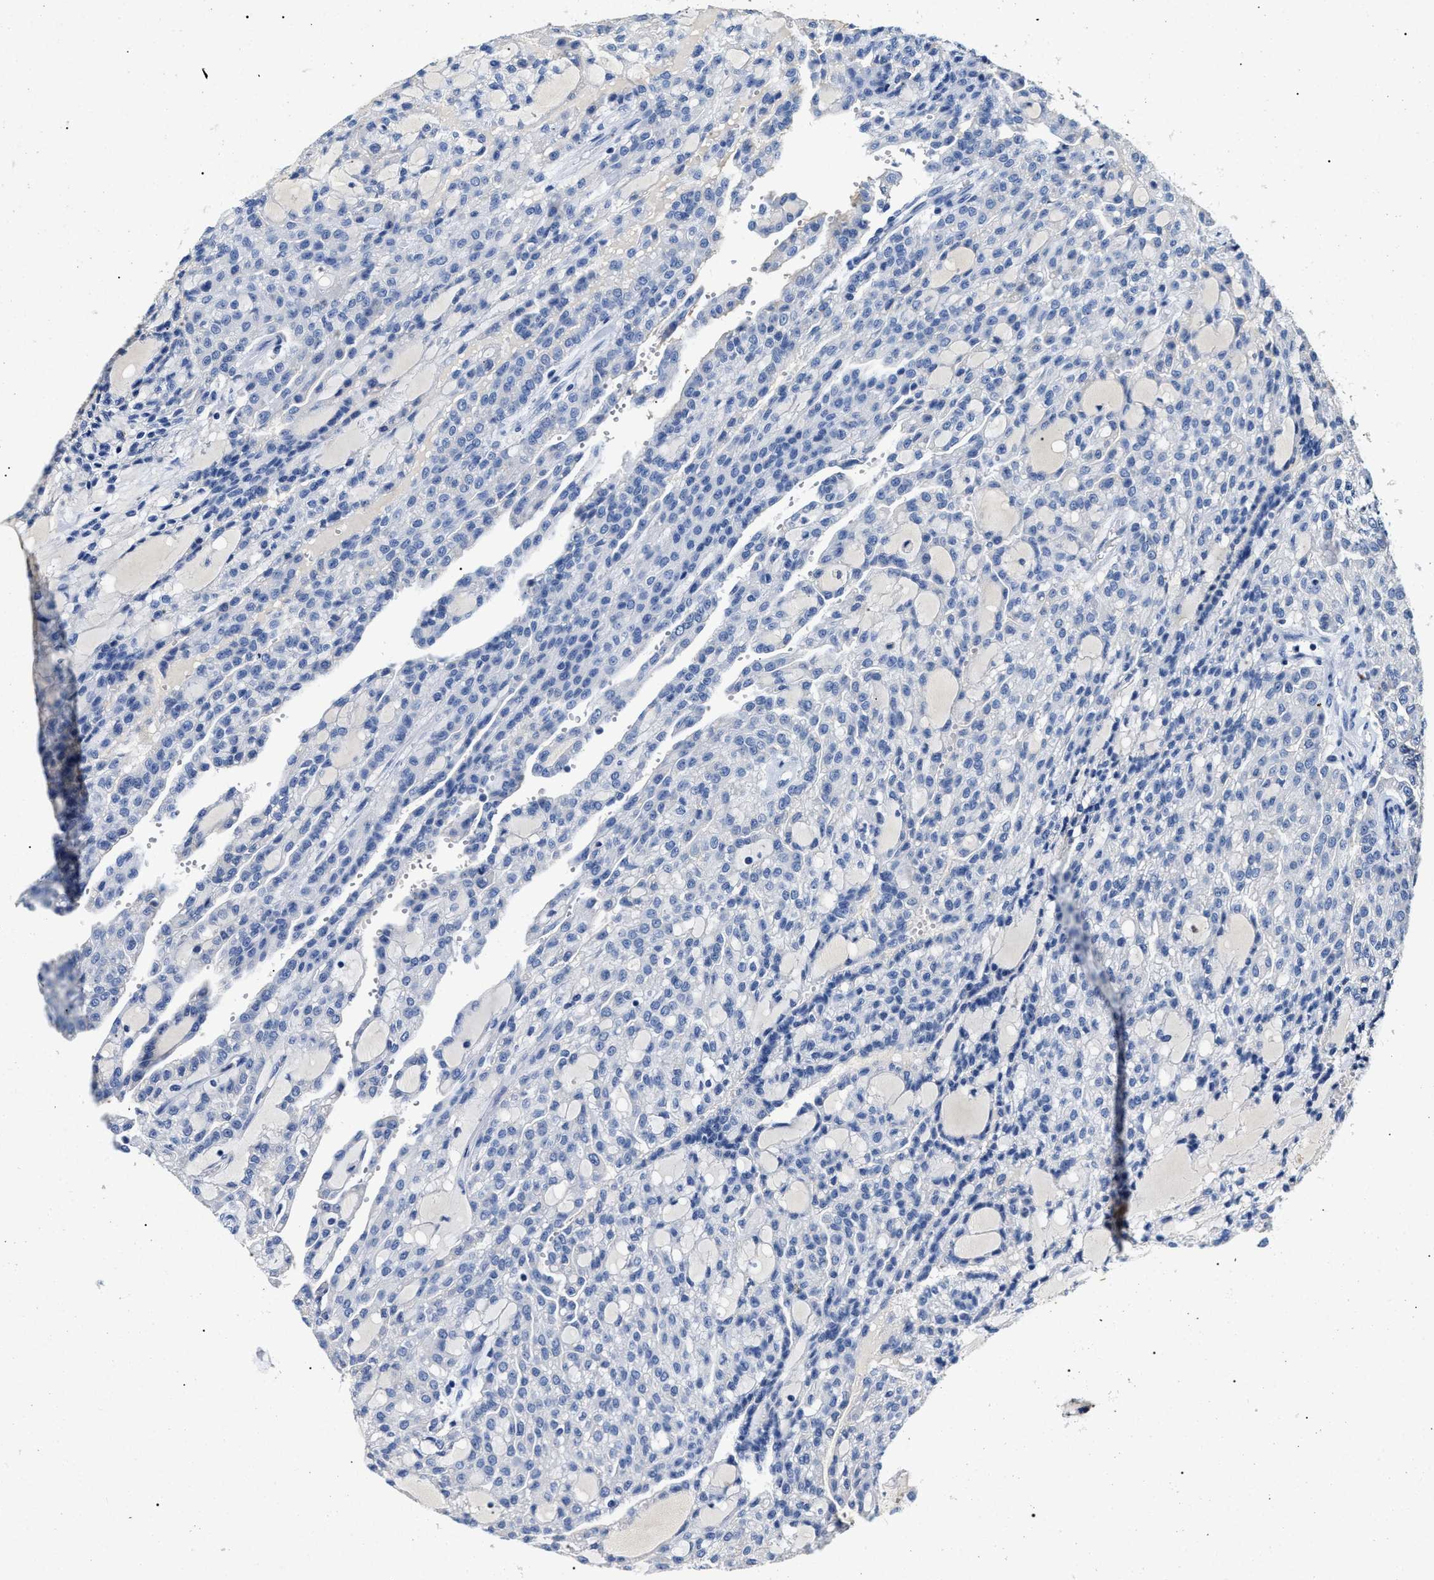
{"staining": {"intensity": "negative", "quantity": "none", "location": "none"}, "tissue": "renal cancer", "cell_type": "Tumor cells", "image_type": "cancer", "snomed": [{"axis": "morphology", "description": "Adenocarcinoma, NOS"}, {"axis": "topography", "description": "Kidney"}], "caption": "There is no significant expression in tumor cells of renal cancer (adenocarcinoma).", "gene": "LRRC8E", "patient": {"sex": "male", "age": 63}}